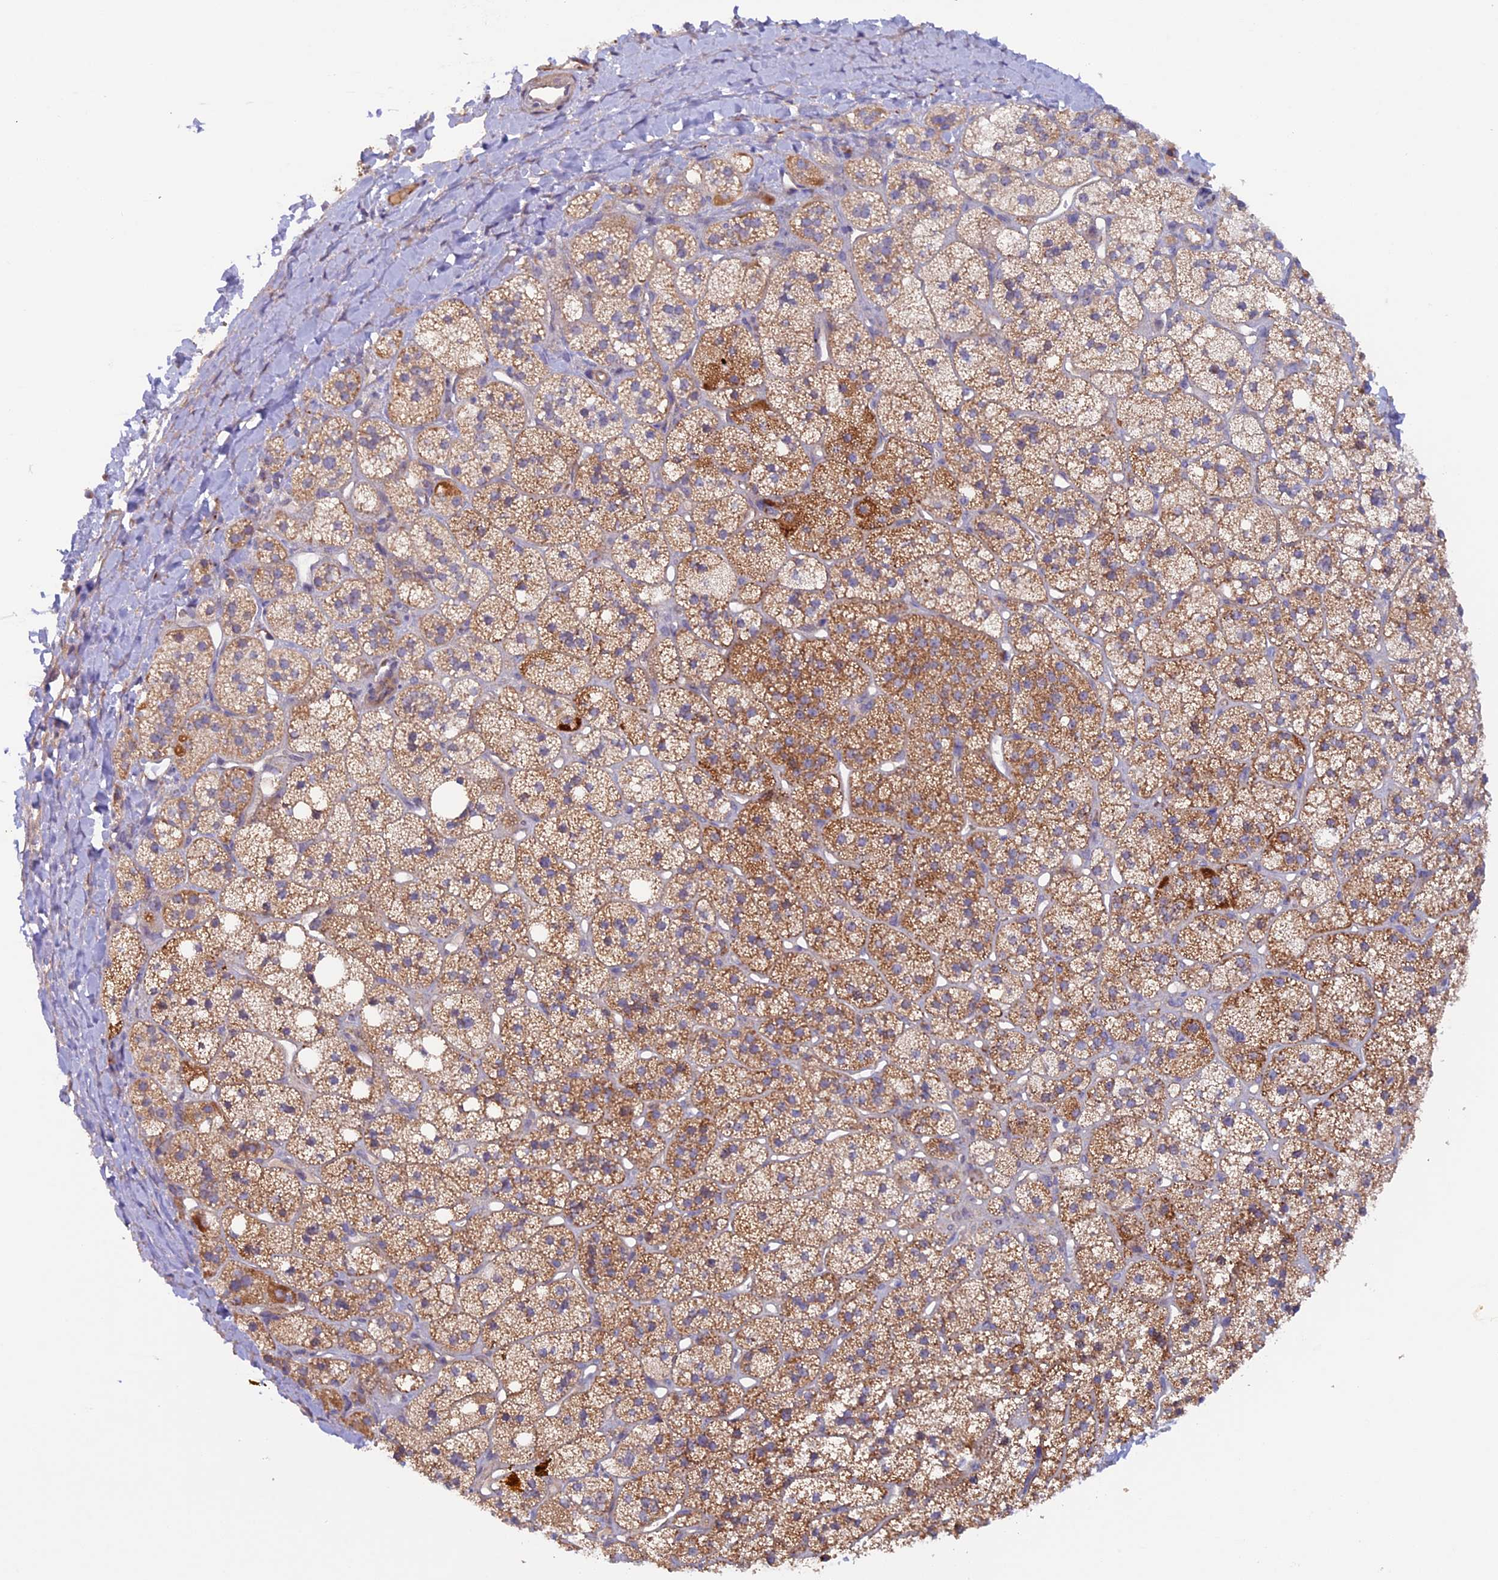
{"staining": {"intensity": "strong", "quantity": "25%-75%", "location": "cytoplasmic/membranous"}, "tissue": "adrenal gland", "cell_type": "Glandular cells", "image_type": "normal", "snomed": [{"axis": "morphology", "description": "Normal tissue, NOS"}, {"axis": "topography", "description": "Adrenal gland"}], "caption": "Glandular cells show strong cytoplasmic/membranous staining in about 25%-75% of cells in unremarkable adrenal gland.", "gene": "DUS3L", "patient": {"sex": "male", "age": 61}}